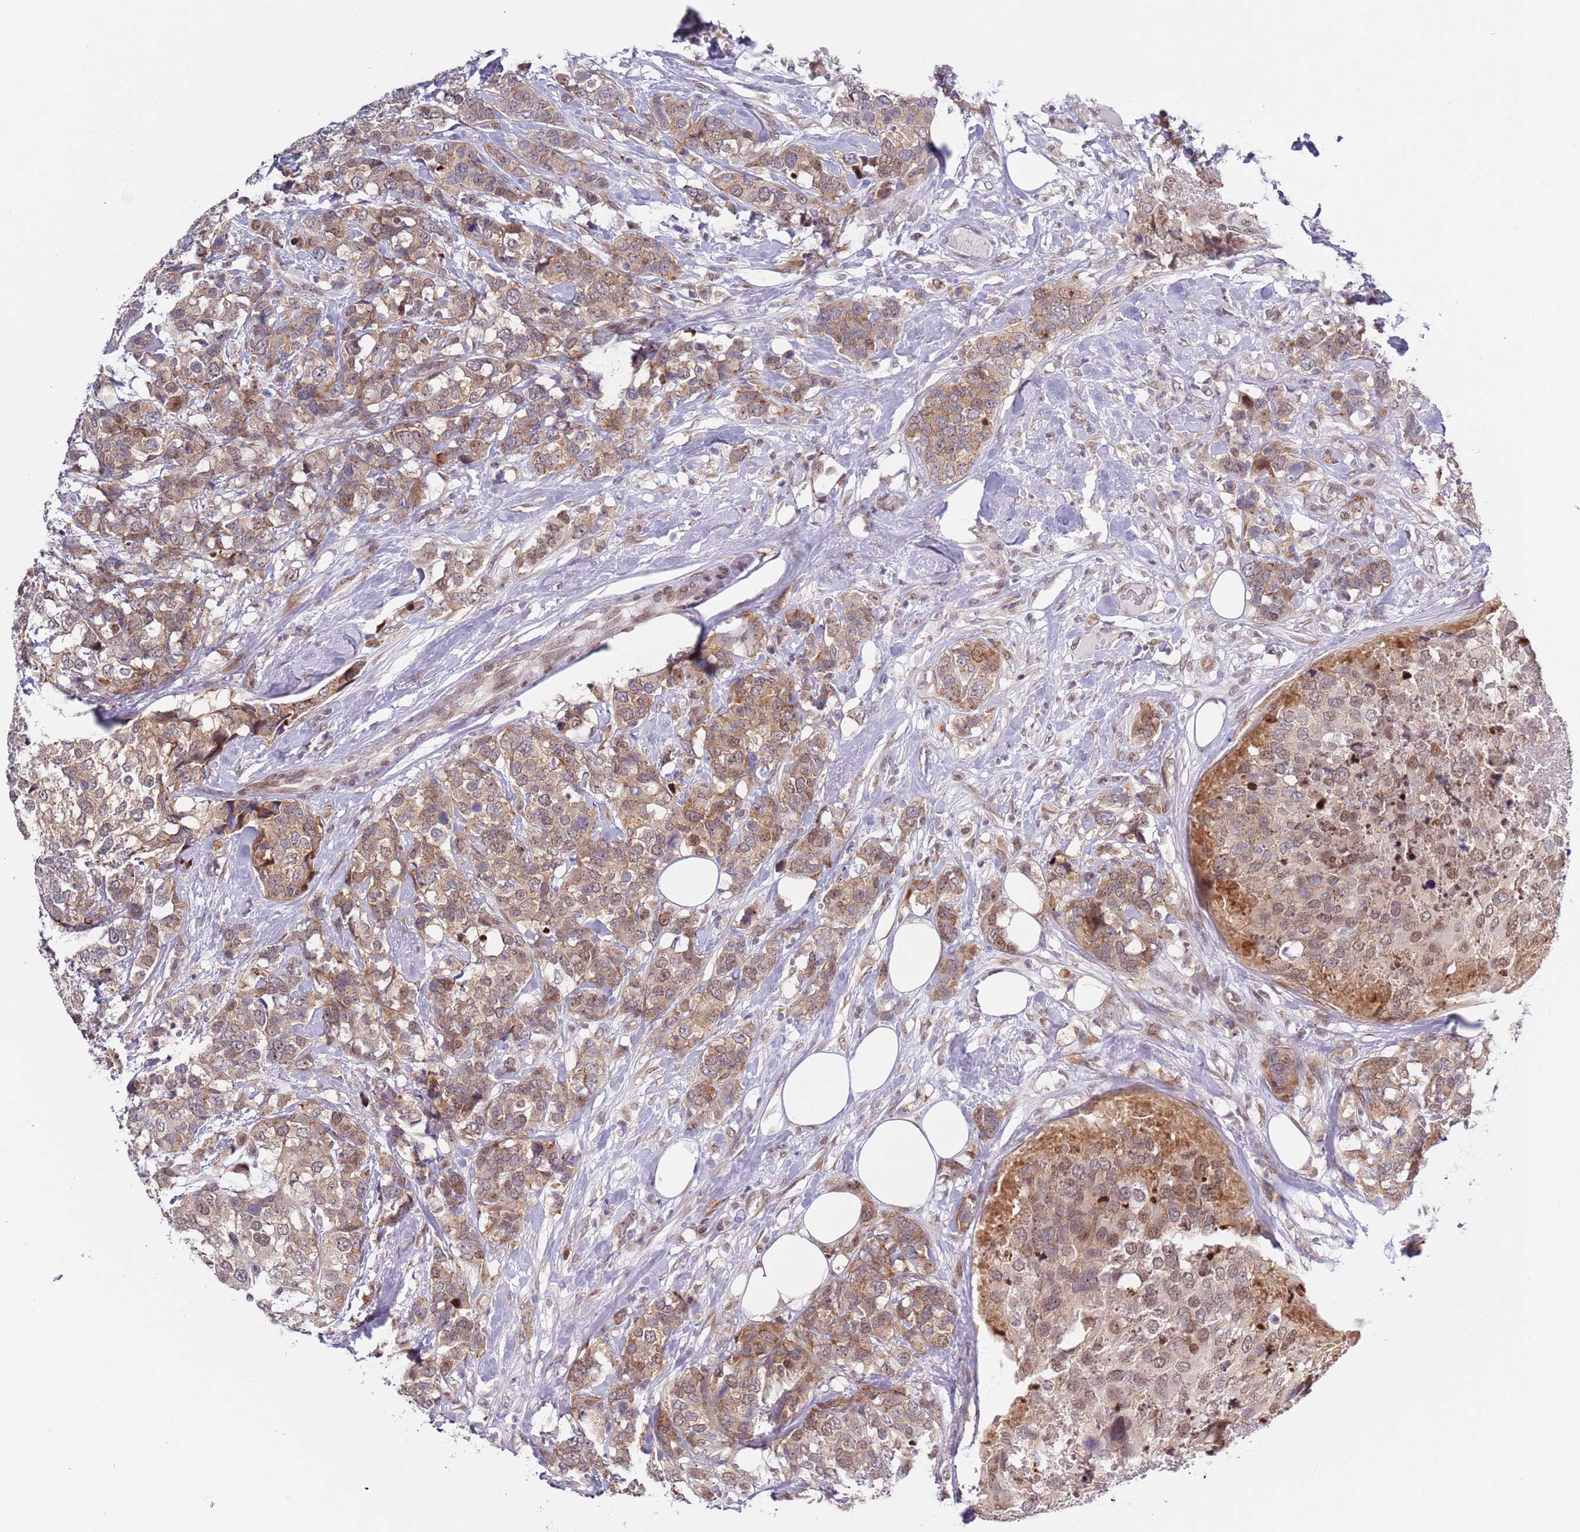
{"staining": {"intensity": "moderate", "quantity": ">75%", "location": "cytoplasmic/membranous,nuclear"}, "tissue": "breast cancer", "cell_type": "Tumor cells", "image_type": "cancer", "snomed": [{"axis": "morphology", "description": "Lobular carcinoma"}, {"axis": "topography", "description": "Breast"}], "caption": "Moderate cytoplasmic/membranous and nuclear positivity is seen in about >75% of tumor cells in lobular carcinoma (breast).", "gene": "SLC25A32", "patient": {"sex": "female", "age": 59}}